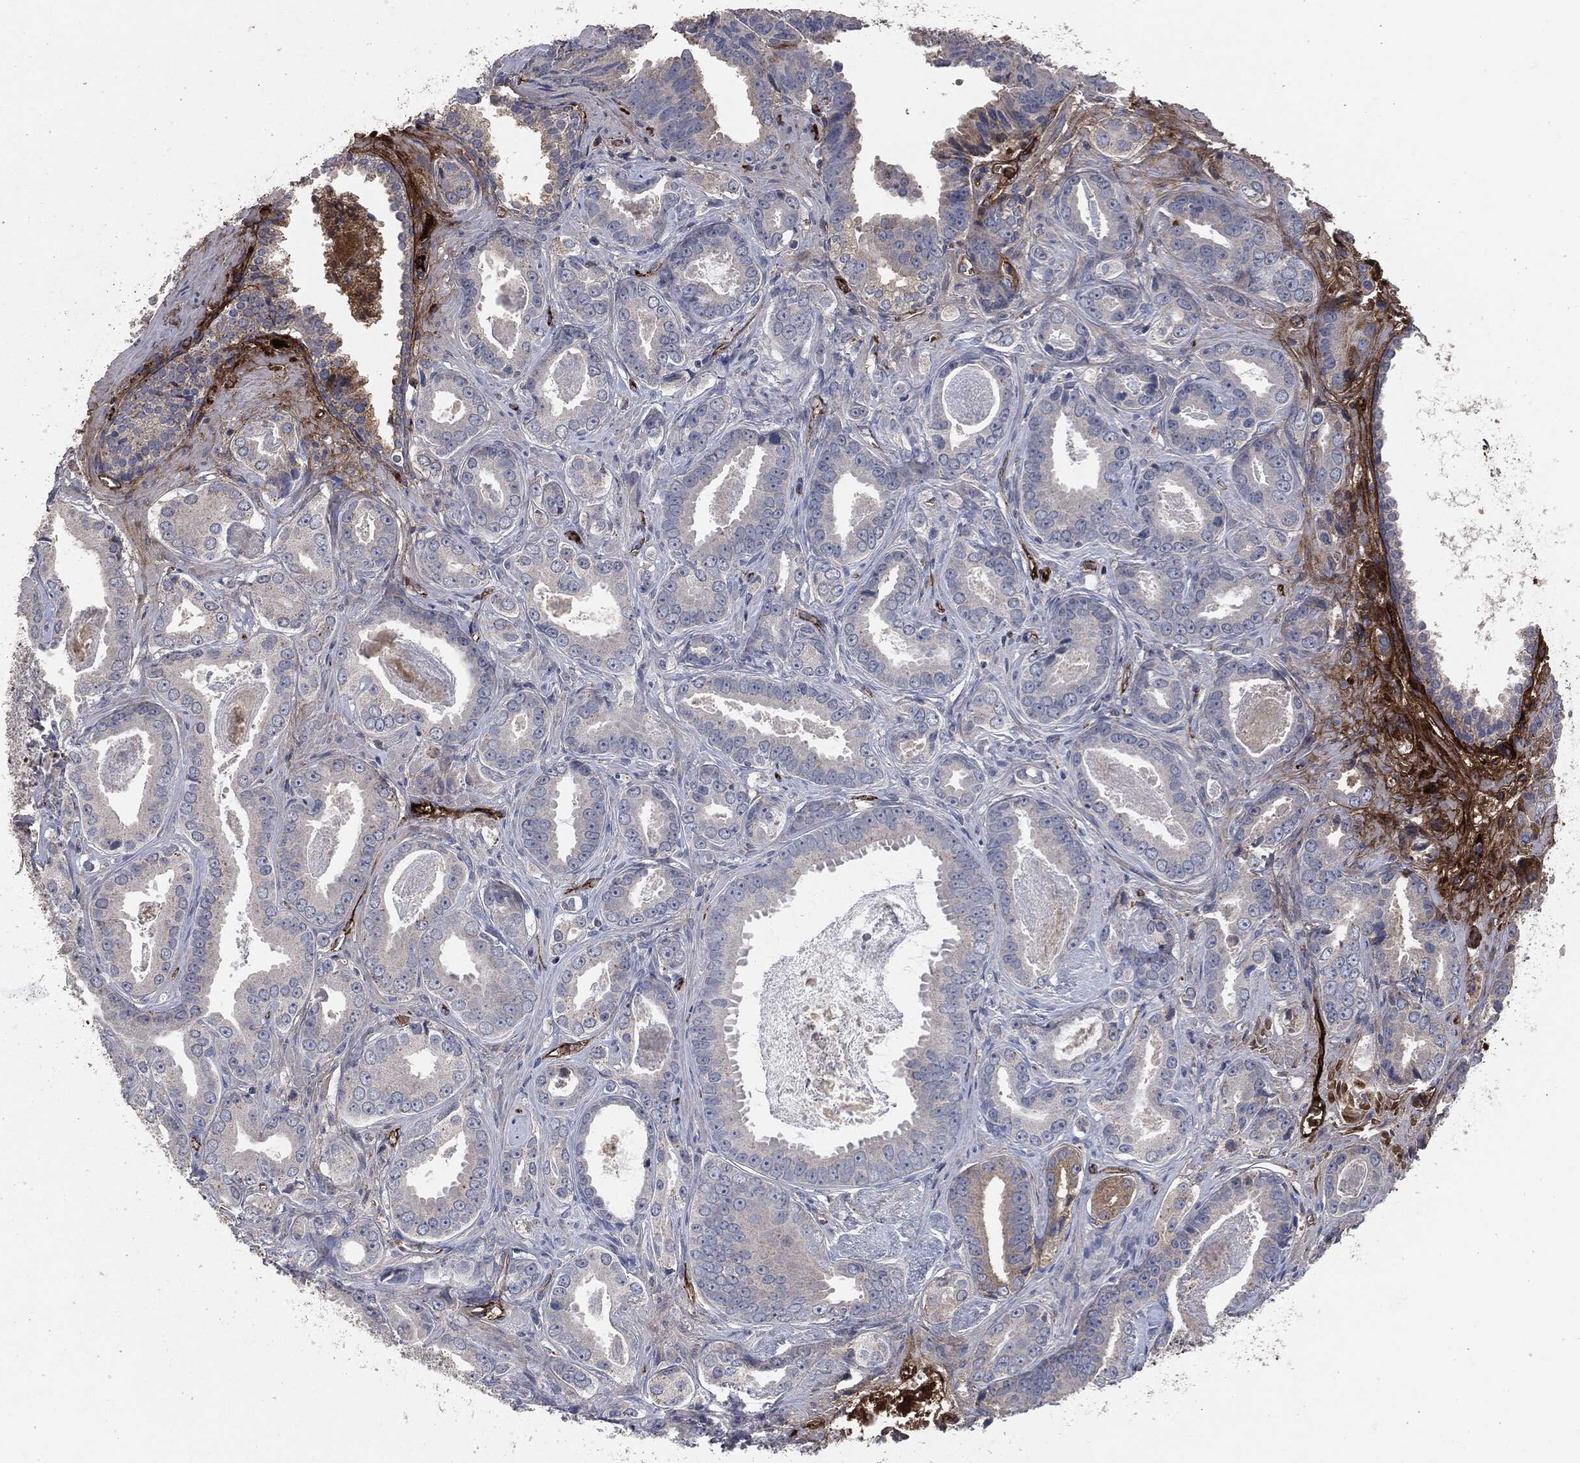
{"staining": {"intensity": "moderate", "quantity": "<25%", "location": "cytoplasmic/membranous"}, "tissue": "prostate cancer", "cell_type": "Tumor cells", "image_type": "cancer", "snomed": [{"axis": "morphology", "description": "Adenocarcinoma, NOS"}, {"axis": "topography", "description": "Prostate"}], "caption": "Human prostate adenocarcinoma stained with a brown dye exhibits moderate cytoplasmic/membranous positive expression in about <25% of tumor cells.", "gene": "APOB", "patient": {"sex": "male", "age": 61}}